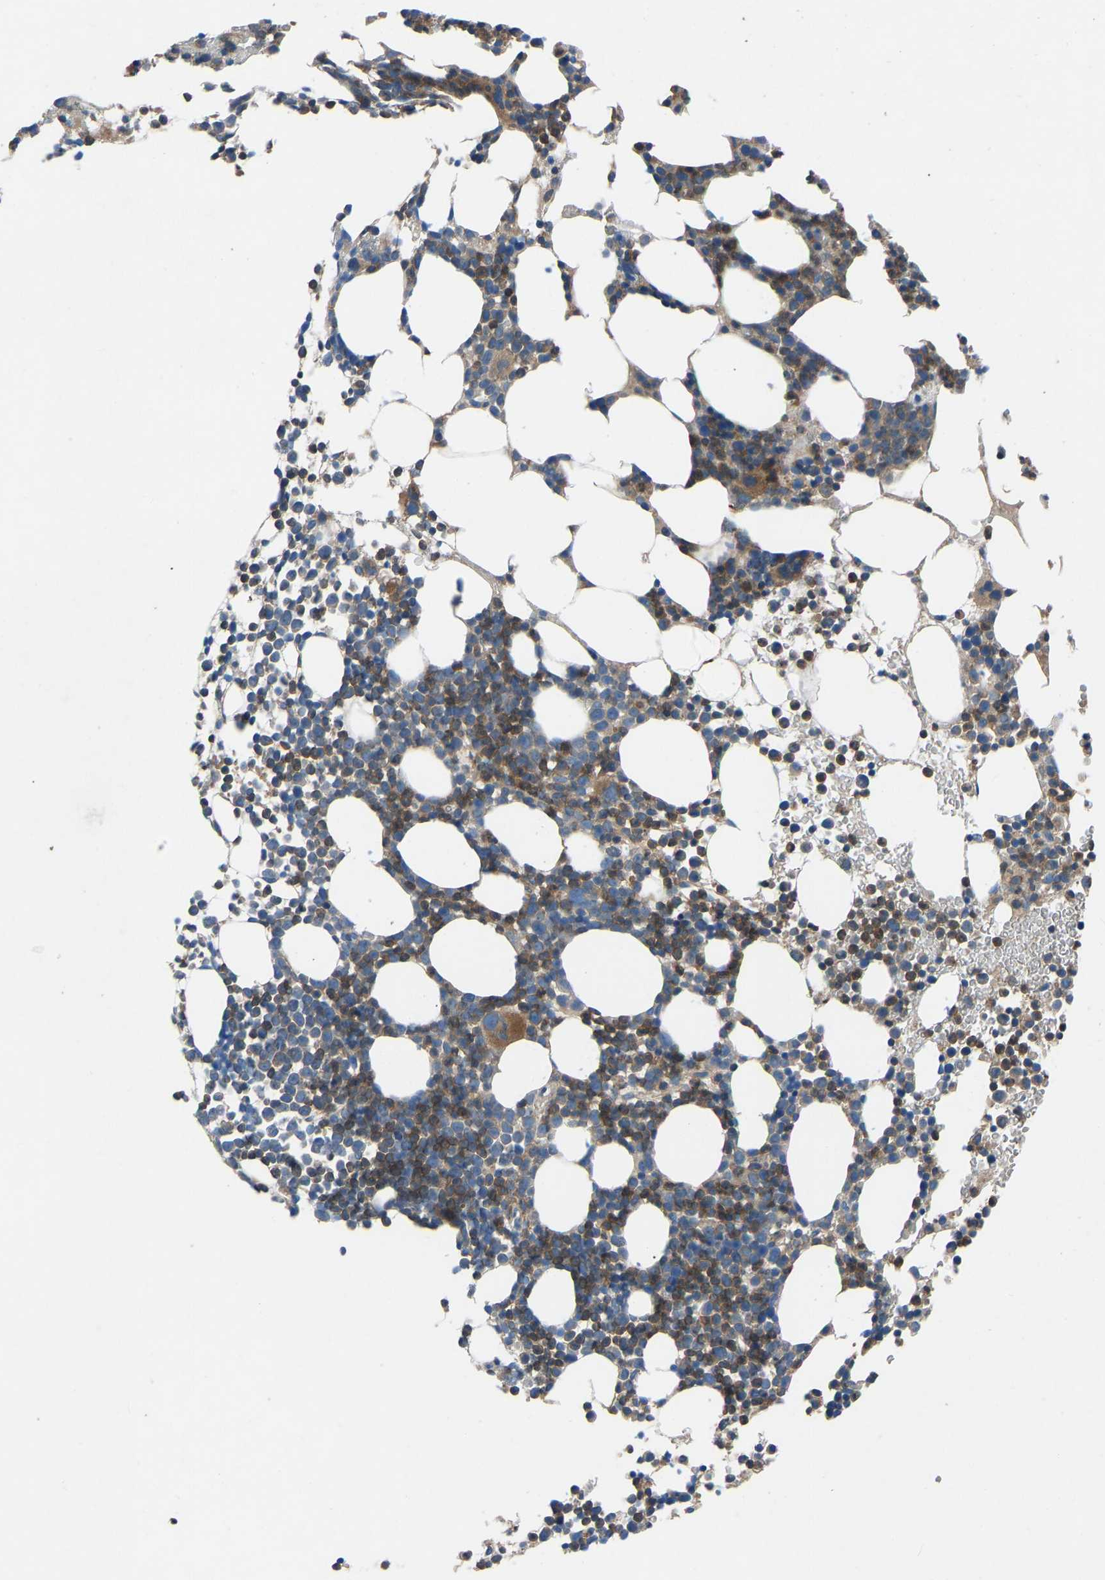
{"staining": {"intensity": "moderate", "quantity": ">75%", "location": "cytoplasmic/membranous"}, "tissue": "bone marrow", "cell_type": "Hematopoietic cells", "image_type": "normal", "snomed": [{"axis": "morphology", "description": "Normal tissue, NOS"}, {"axis": "morphology", "description": "Inflammation, NOS"}, {"axis": "topography", "description": "Bone marrow"}], "caption": "Hematopoietic cells reveal medium levels of moderate cytoplasmic/membranous staining in about >75% of cells in unremarkable bone marrow.", "gene": "GRK6", "patient": {"sex": "female", "age": 67}}